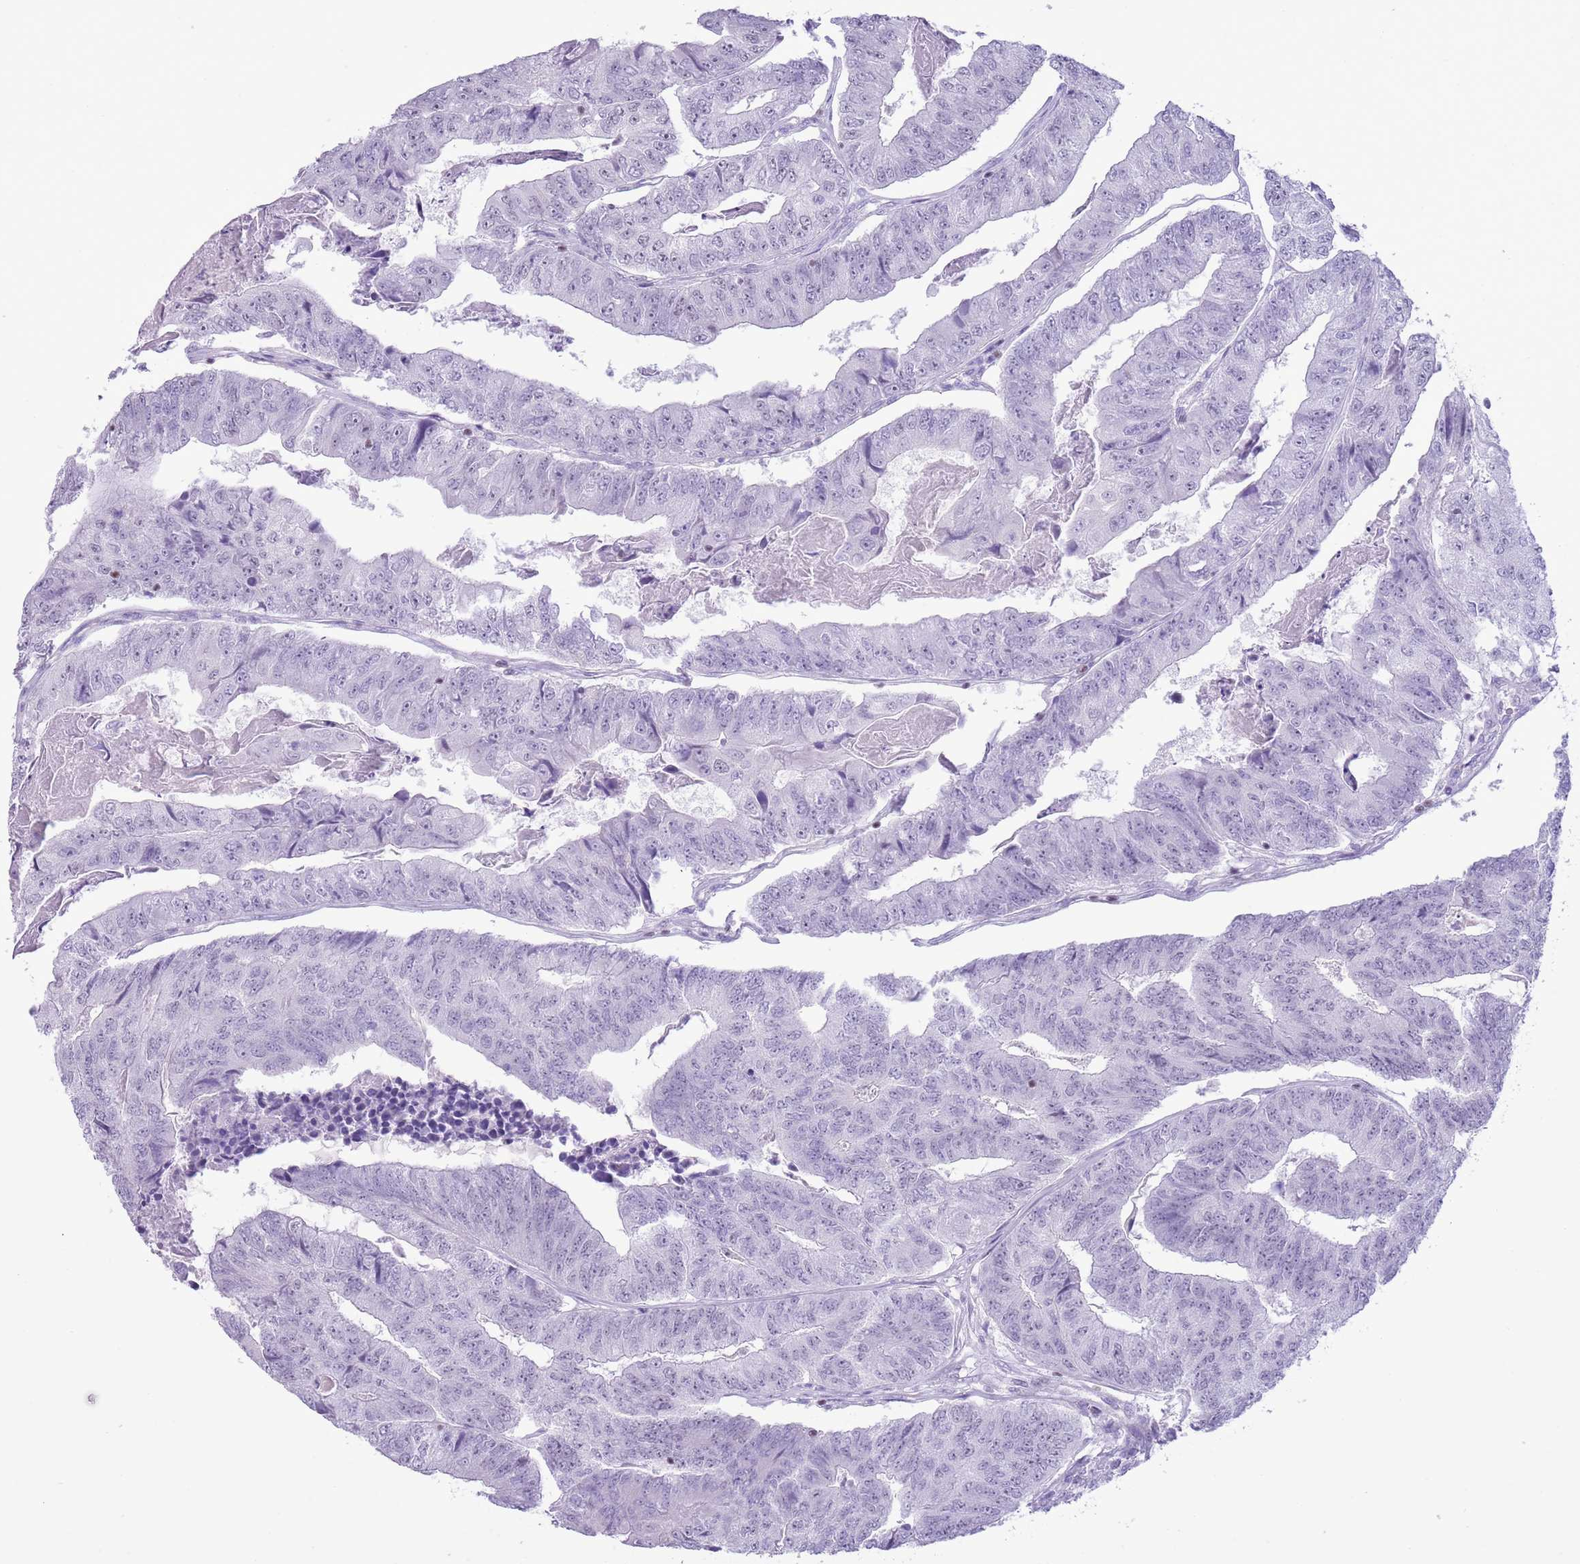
{"staining": {"intensity": "negative", "quantity": "none", "location": "none"}, "tissue": "colorectal cancer", "cell_type": "Tumor cells", "image_type": "cancer", "snomed": [{"axis": "morphology", "description": "Adenocarcinoma, NOS"}, {"axis": "topography", "description": "Colon"}], "caption": "Immunohistochemistry of adenocarcinoma (colorectal) demonstrates no expression in tumor cells.", "gene": "BCL11B", "patient": {"sex": "female", "age": 67}}